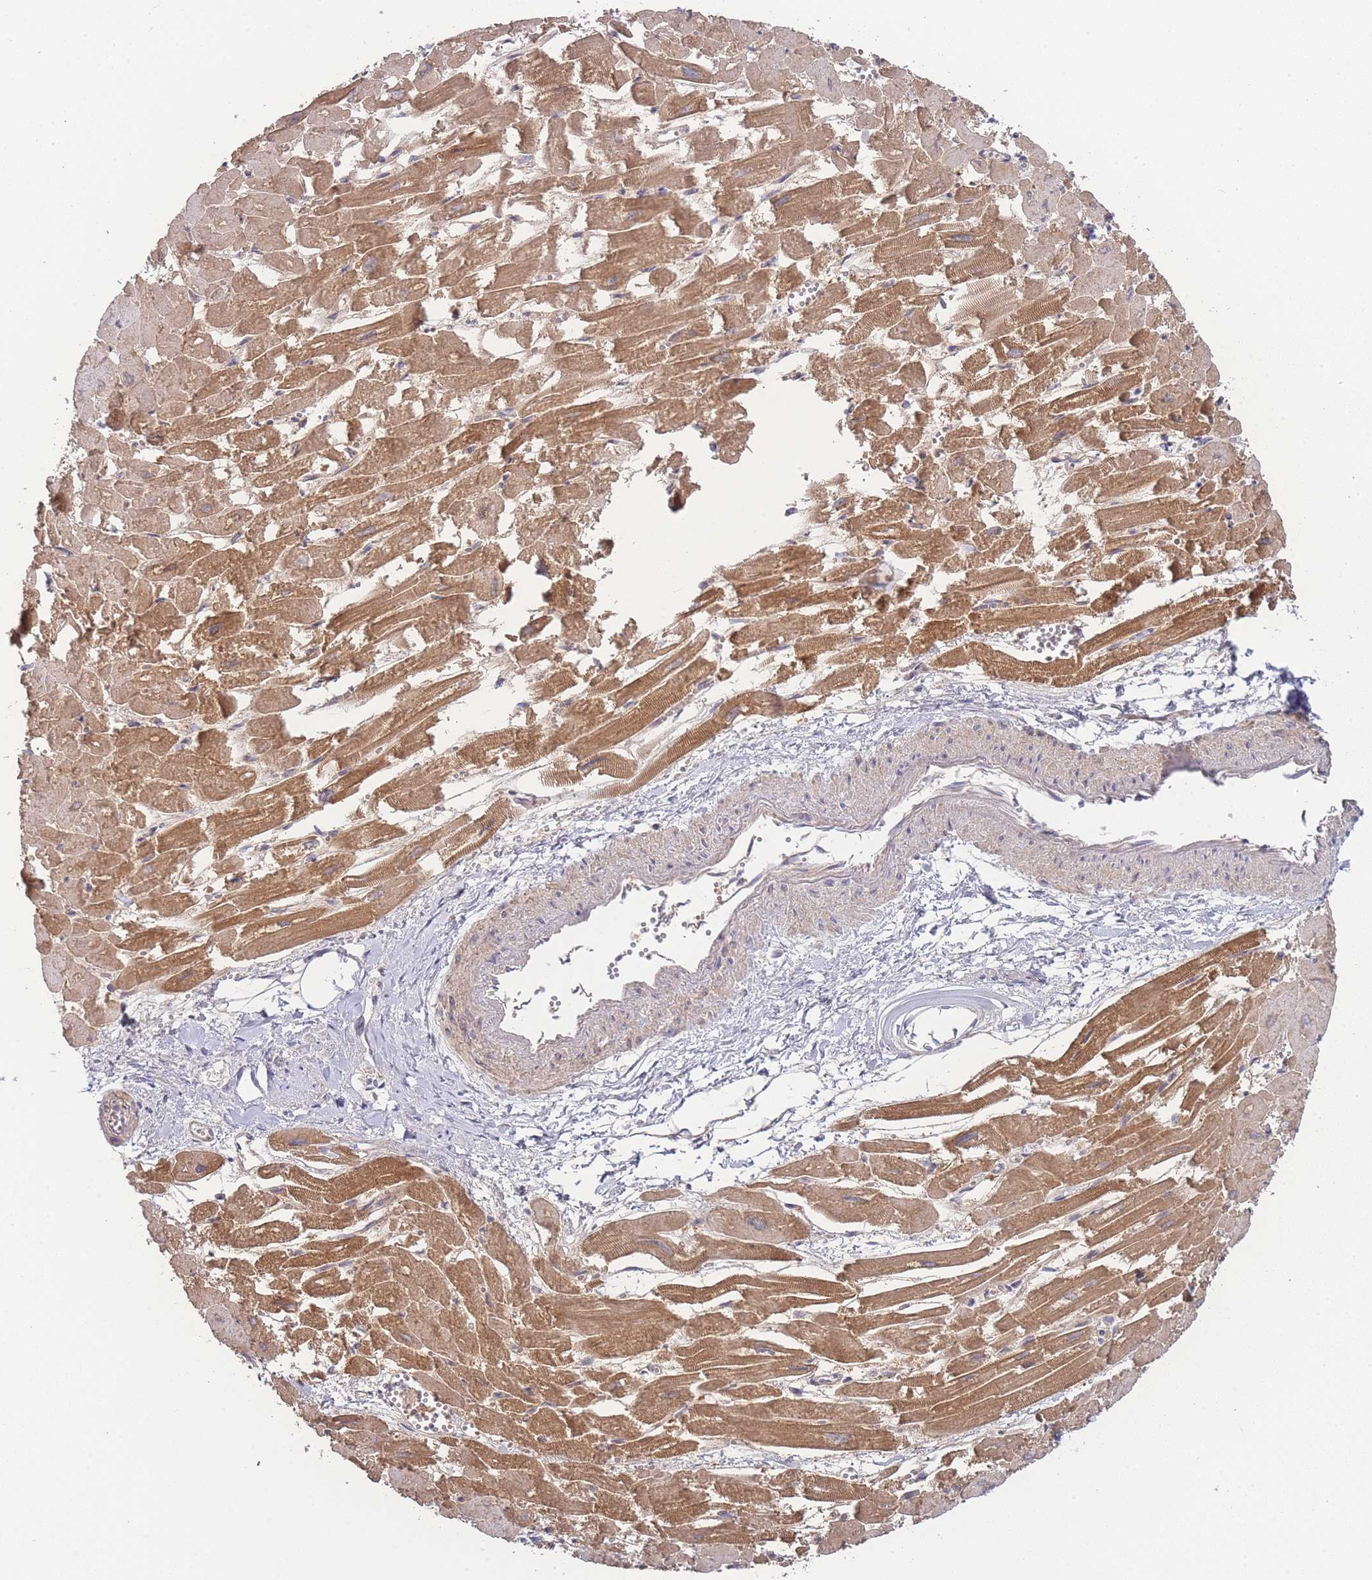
{"staining": {"intensity": "strong", "quantity": ">75%", "location": "cytoplasmic/membranous"}, "tissue": "heart muscle", "cell_type": "Cardiomyocytes", "image_type": "normal", "snomed": [{"axis": "morphology", "description": "Normal tissue, NOS"}, {"axis": "topography", "description": "Heart"}], "caption": "Protein expression by immunohistochemistry shows strong cytoplasmic/membranous staining in approximately >75% of cardiomyocytes in normal heart muscle.", "gene": "SPHKAP", "patient": {"sex": "male", "age": 54}}